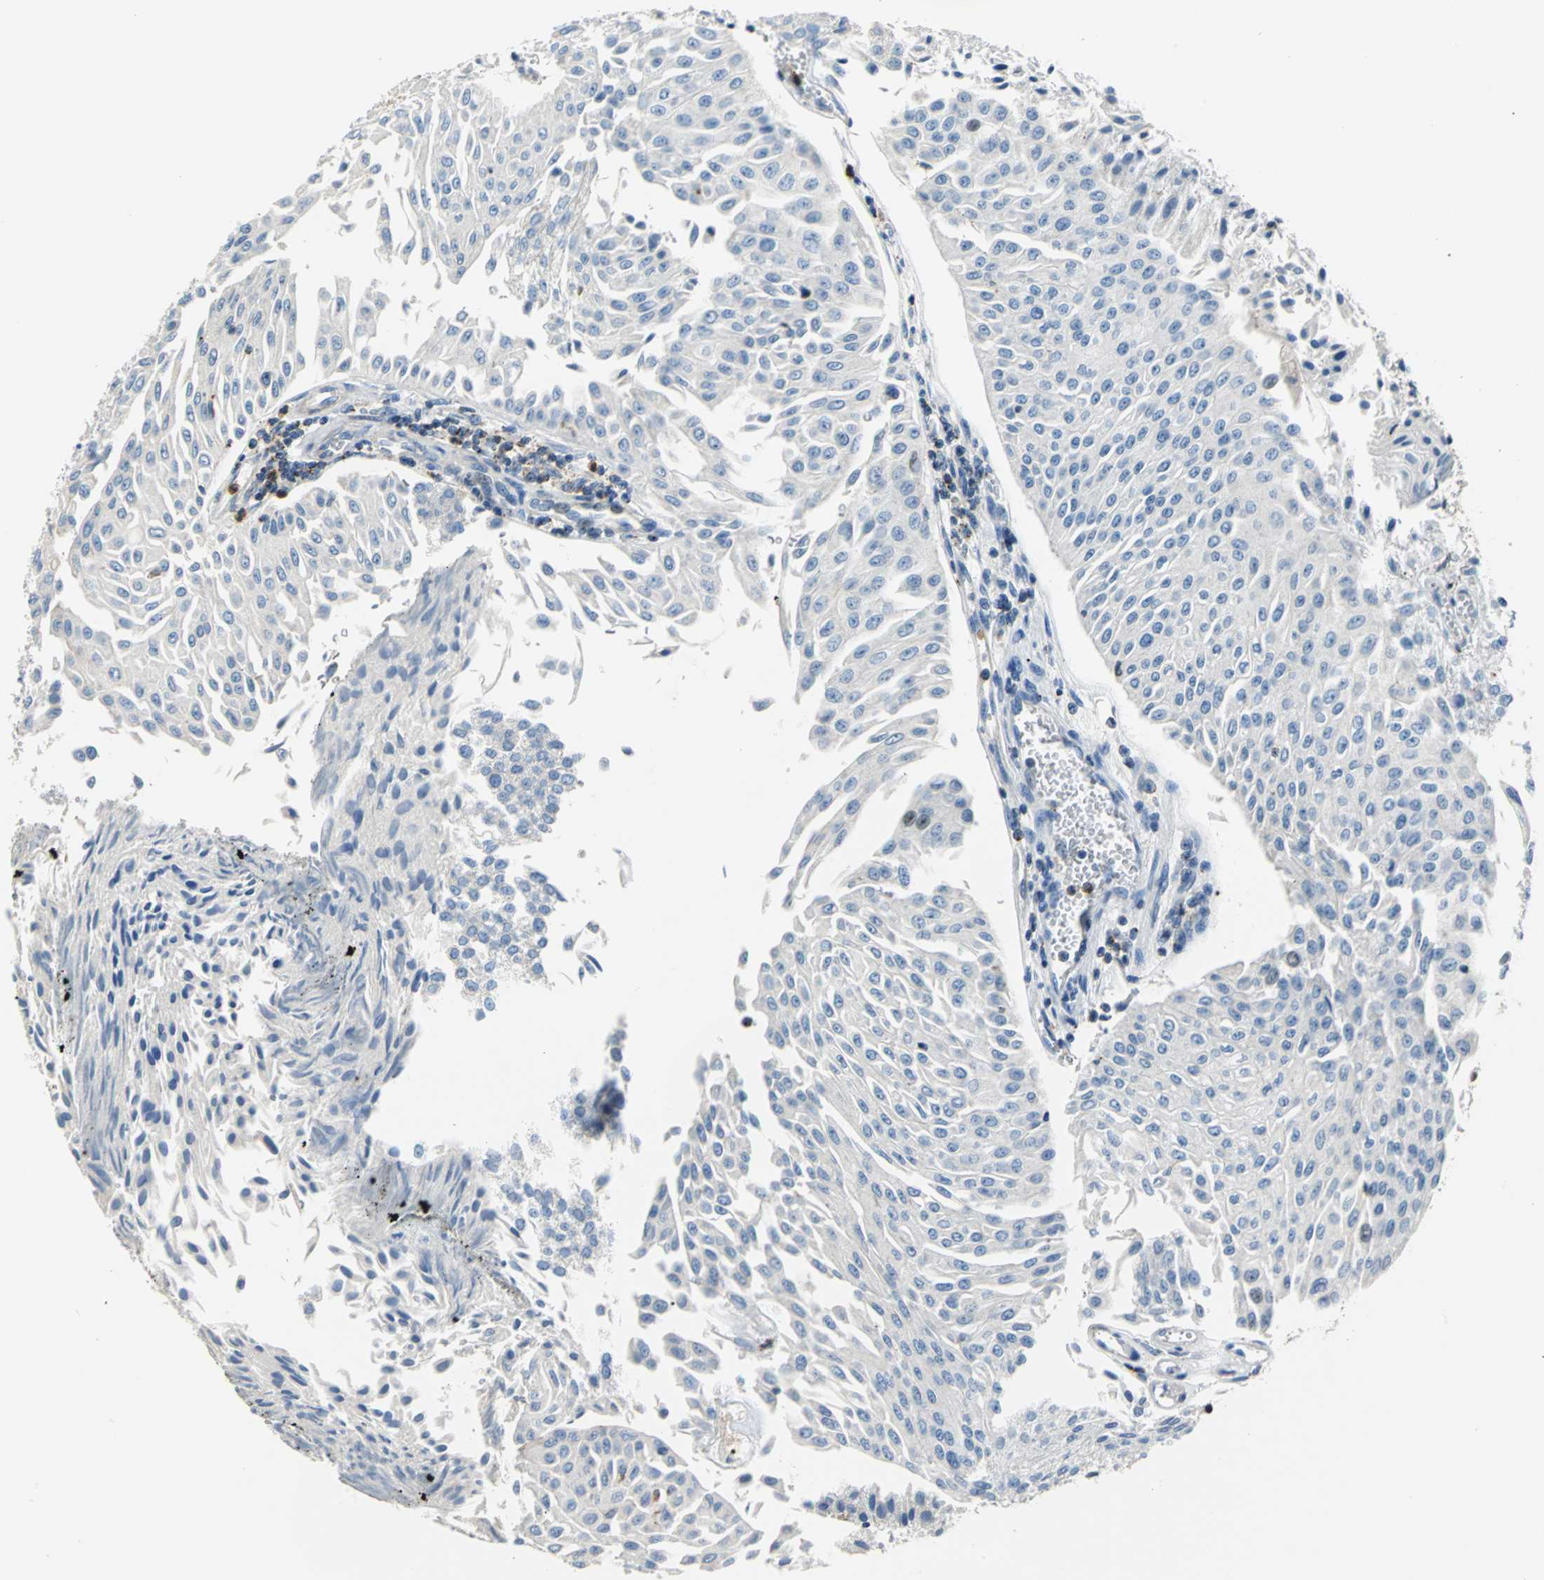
{"staining": {"intensity": "negative", "quantity": "none", "location": "none"}, "tissue": "urothelial cancer", "cell_type": "Tumor cells", "image_type": "cancer", "snomed": [{"axis": "morphology", "description": "Urothelial carcinoma, Low grade"}, {"axis": "topography", "description": "Urinary bladder"}], "caption": "This histopathology image is of low-grade urothelial carcinoma stained with immunohistochemistry (IHC) to label a protein in brown with the nuclei are counter-stained blue. There is no positivity in tumor cells. (Stains: DAB IHC with hematoxylin counter stain, Microscopy: brightfield microscopy at high magnification).", "gene": "SEPTIN6", "patient": {"sex": "male", "age": 86}}